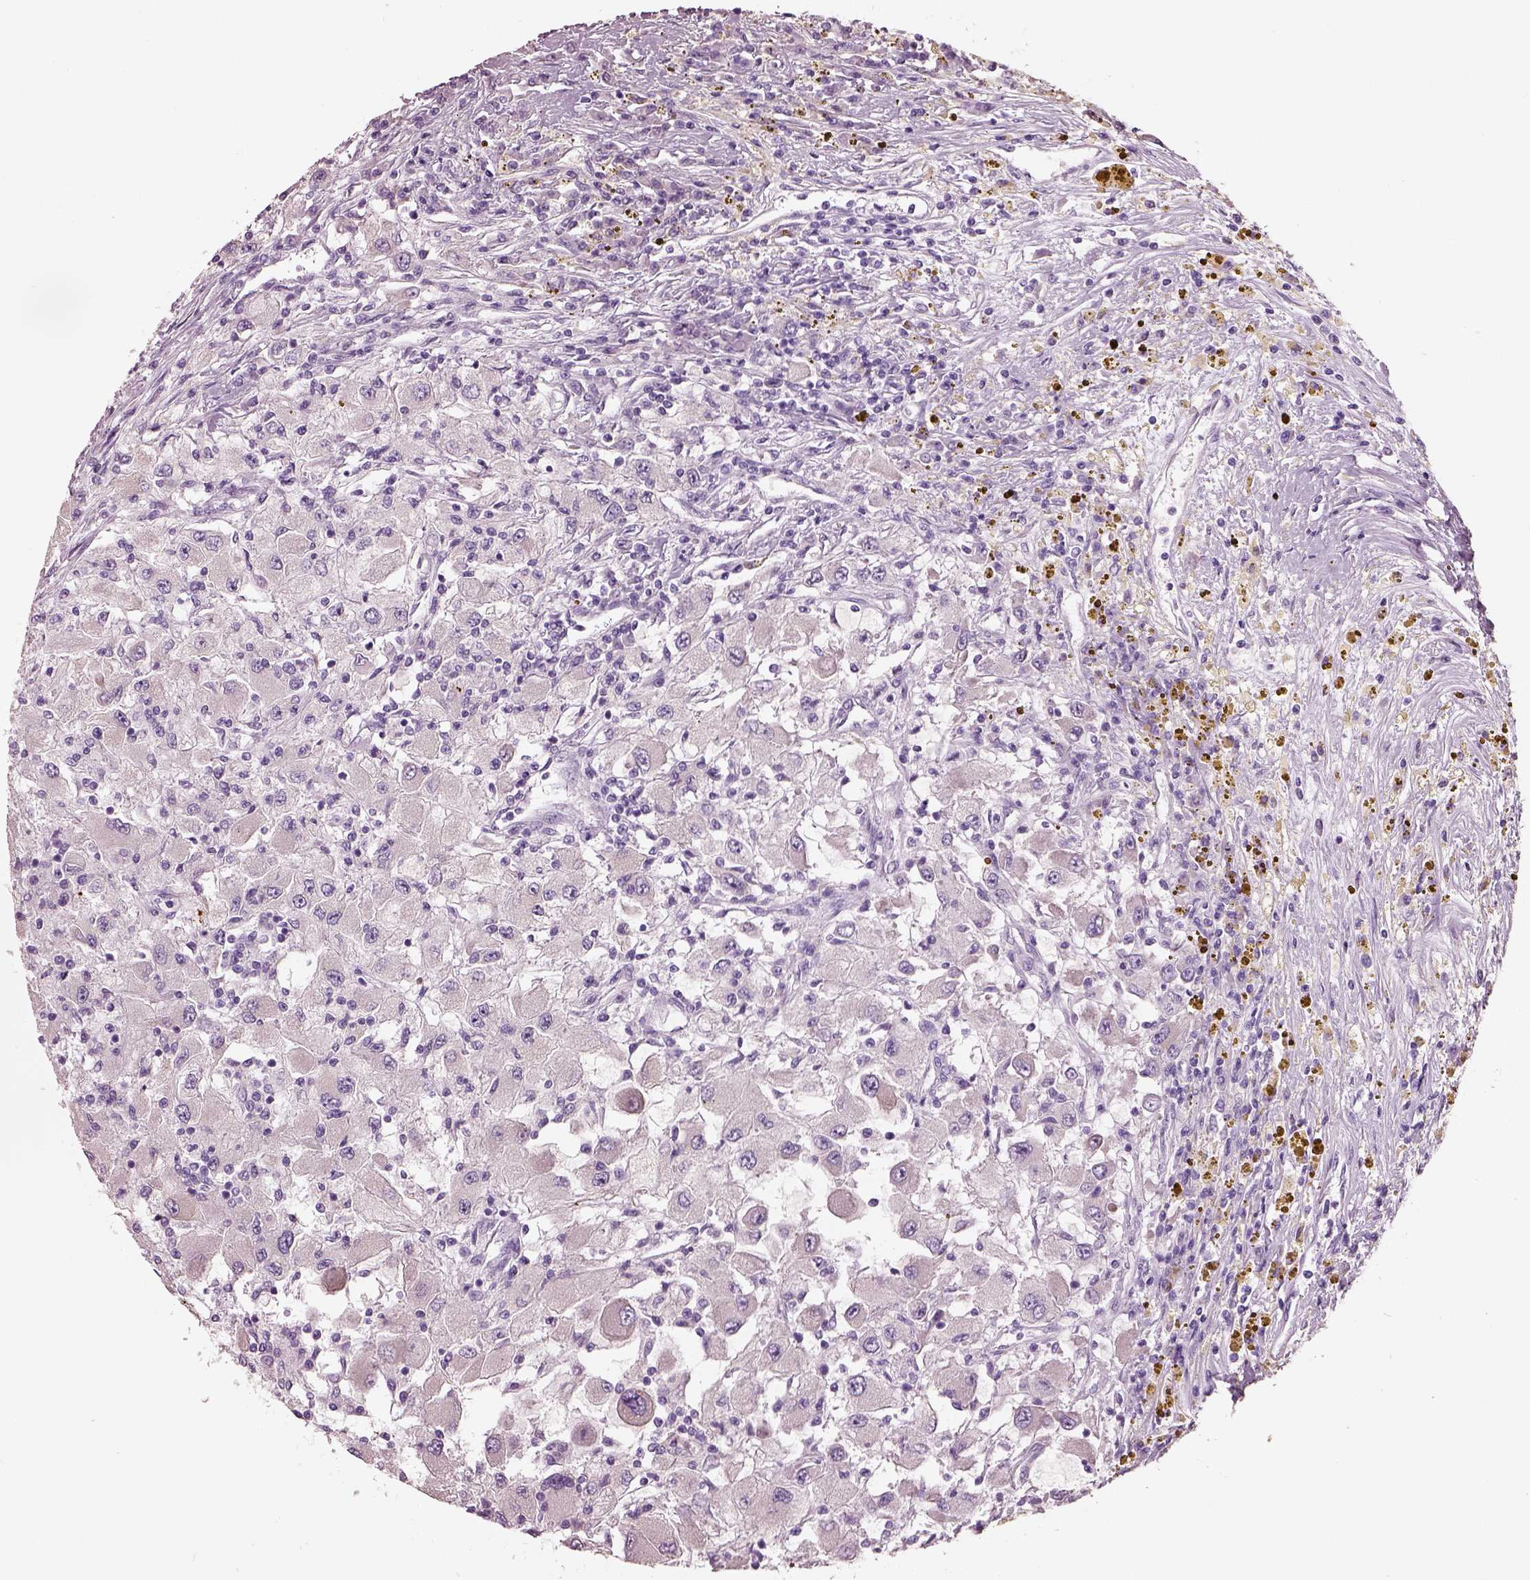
{"staining": {"intensity": "negative", "quantity": "none", "location": "none"}, "tissue": "renal cancer", "cell_type": "Tumor cells", "image_type": "cancer", "snomed": [{"axis": "morphology", "description": "Adenocarcinoma, NOS"}, {"axis": "topography", "description": "Kidney"}], "caption": "An immunohistochemistry photomicrograph of renal cancer (adenocarcinoma) is shown. There is no staining in tumor cells of renal cancer (adenocarcinoma). (DAB immunohistochemistry (IHC) visualized using brightfield microscopy, high magnification).", "gene": "ELSPBP1", "patient": {"sex": "female", "age": 67}}